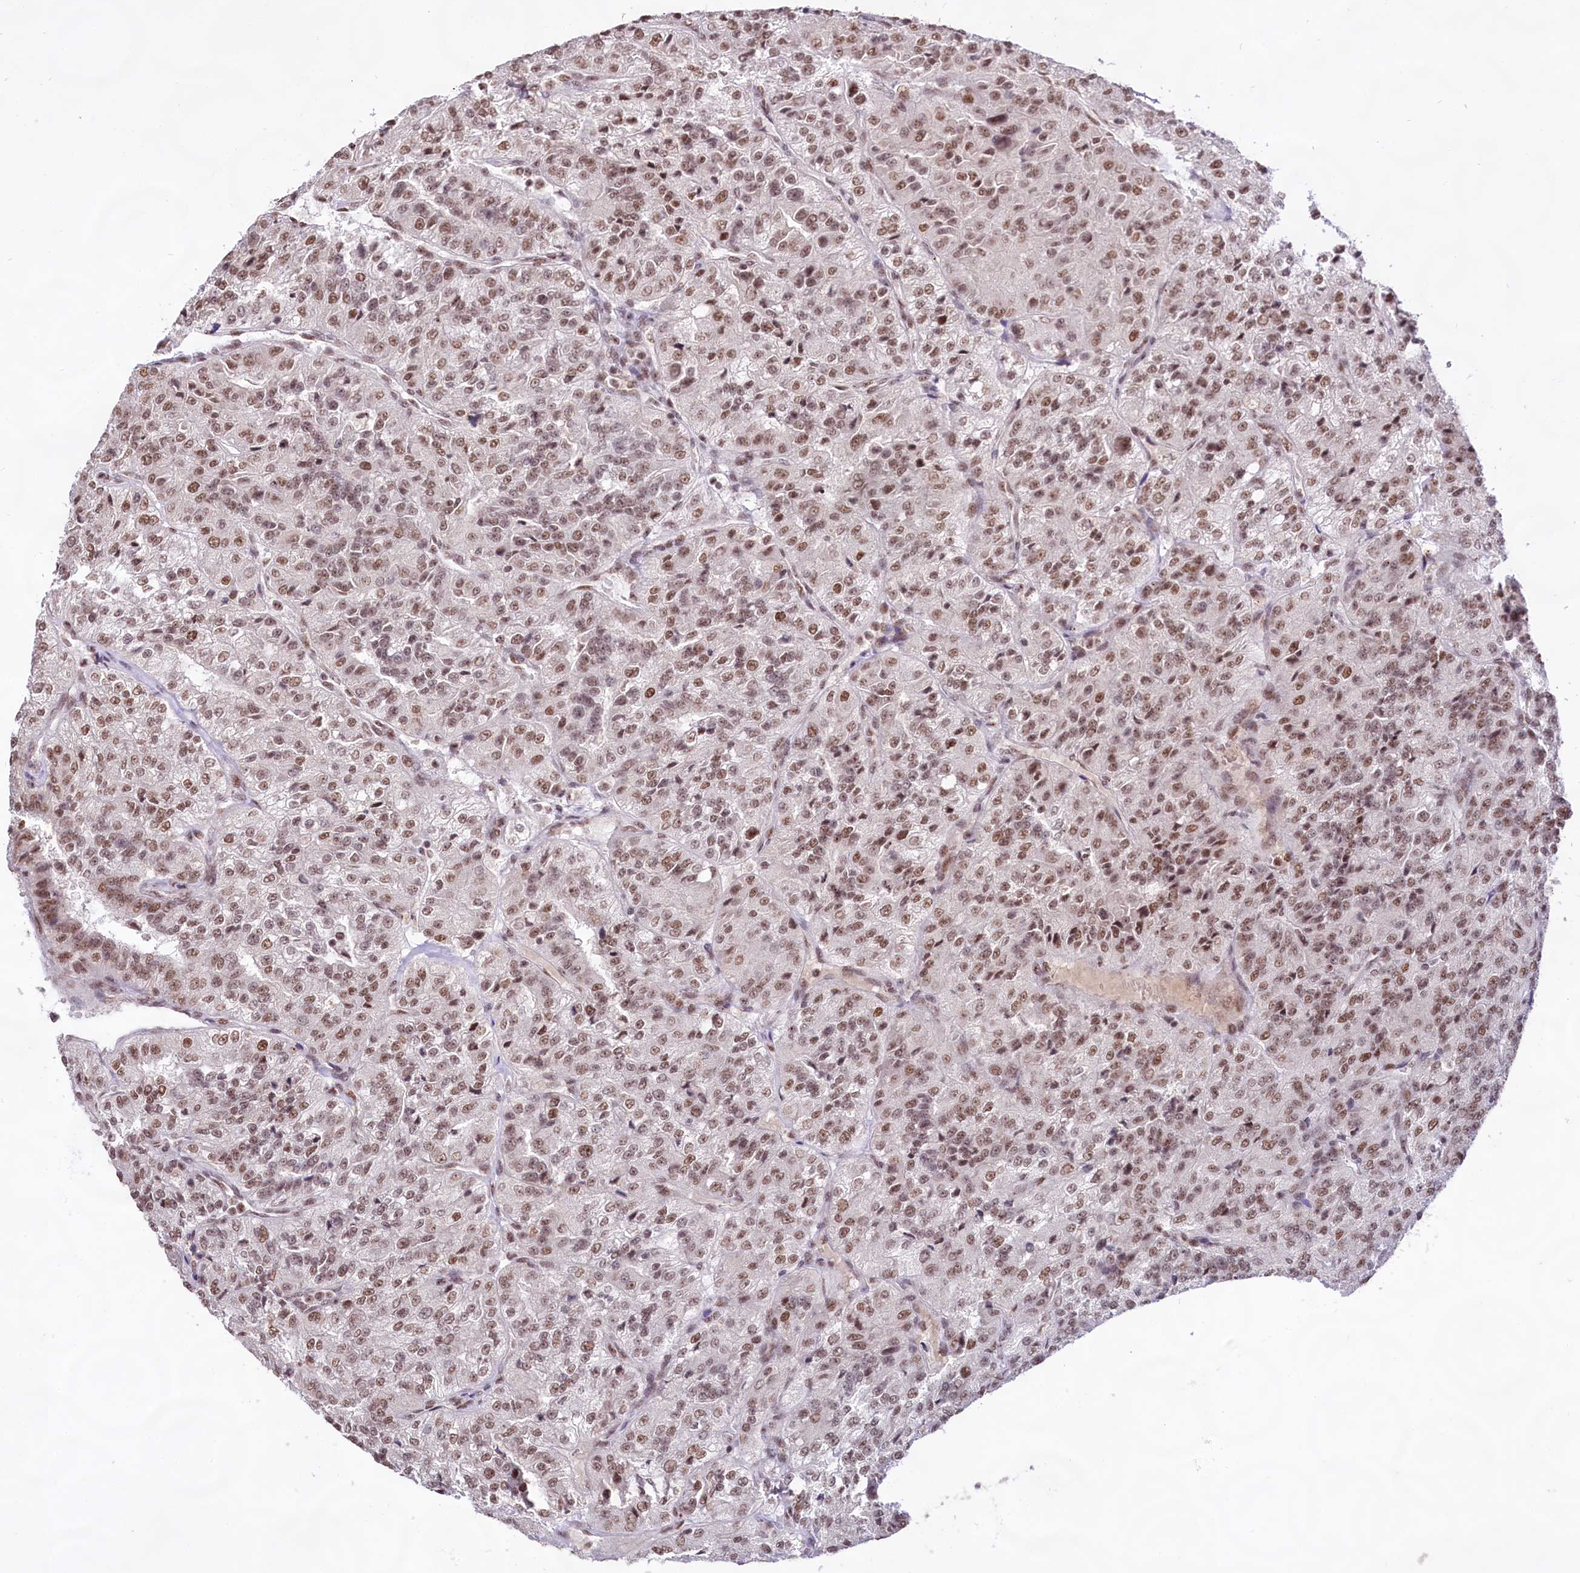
{"staining": {"intensity": "moderate", "quantity": ">75%", "location": "nuclear"}, "tissue": "renal cancer", "cell_type": "Tumor cells", "image_type": "cancer", "snomed": [{"axis": "morphology", "description": "Adenocarcinoma, NOS"}, {"axis": "topography", "description": "Kidney"}], "caption": "This photomicrograph reveals IHC staining of human renal adenocarcinoma, with medium moderate nuclear positivity in approximately >75% of tumor cells.", "gene": "HIRA", "patient": {"sex": "female", "age": 63}}